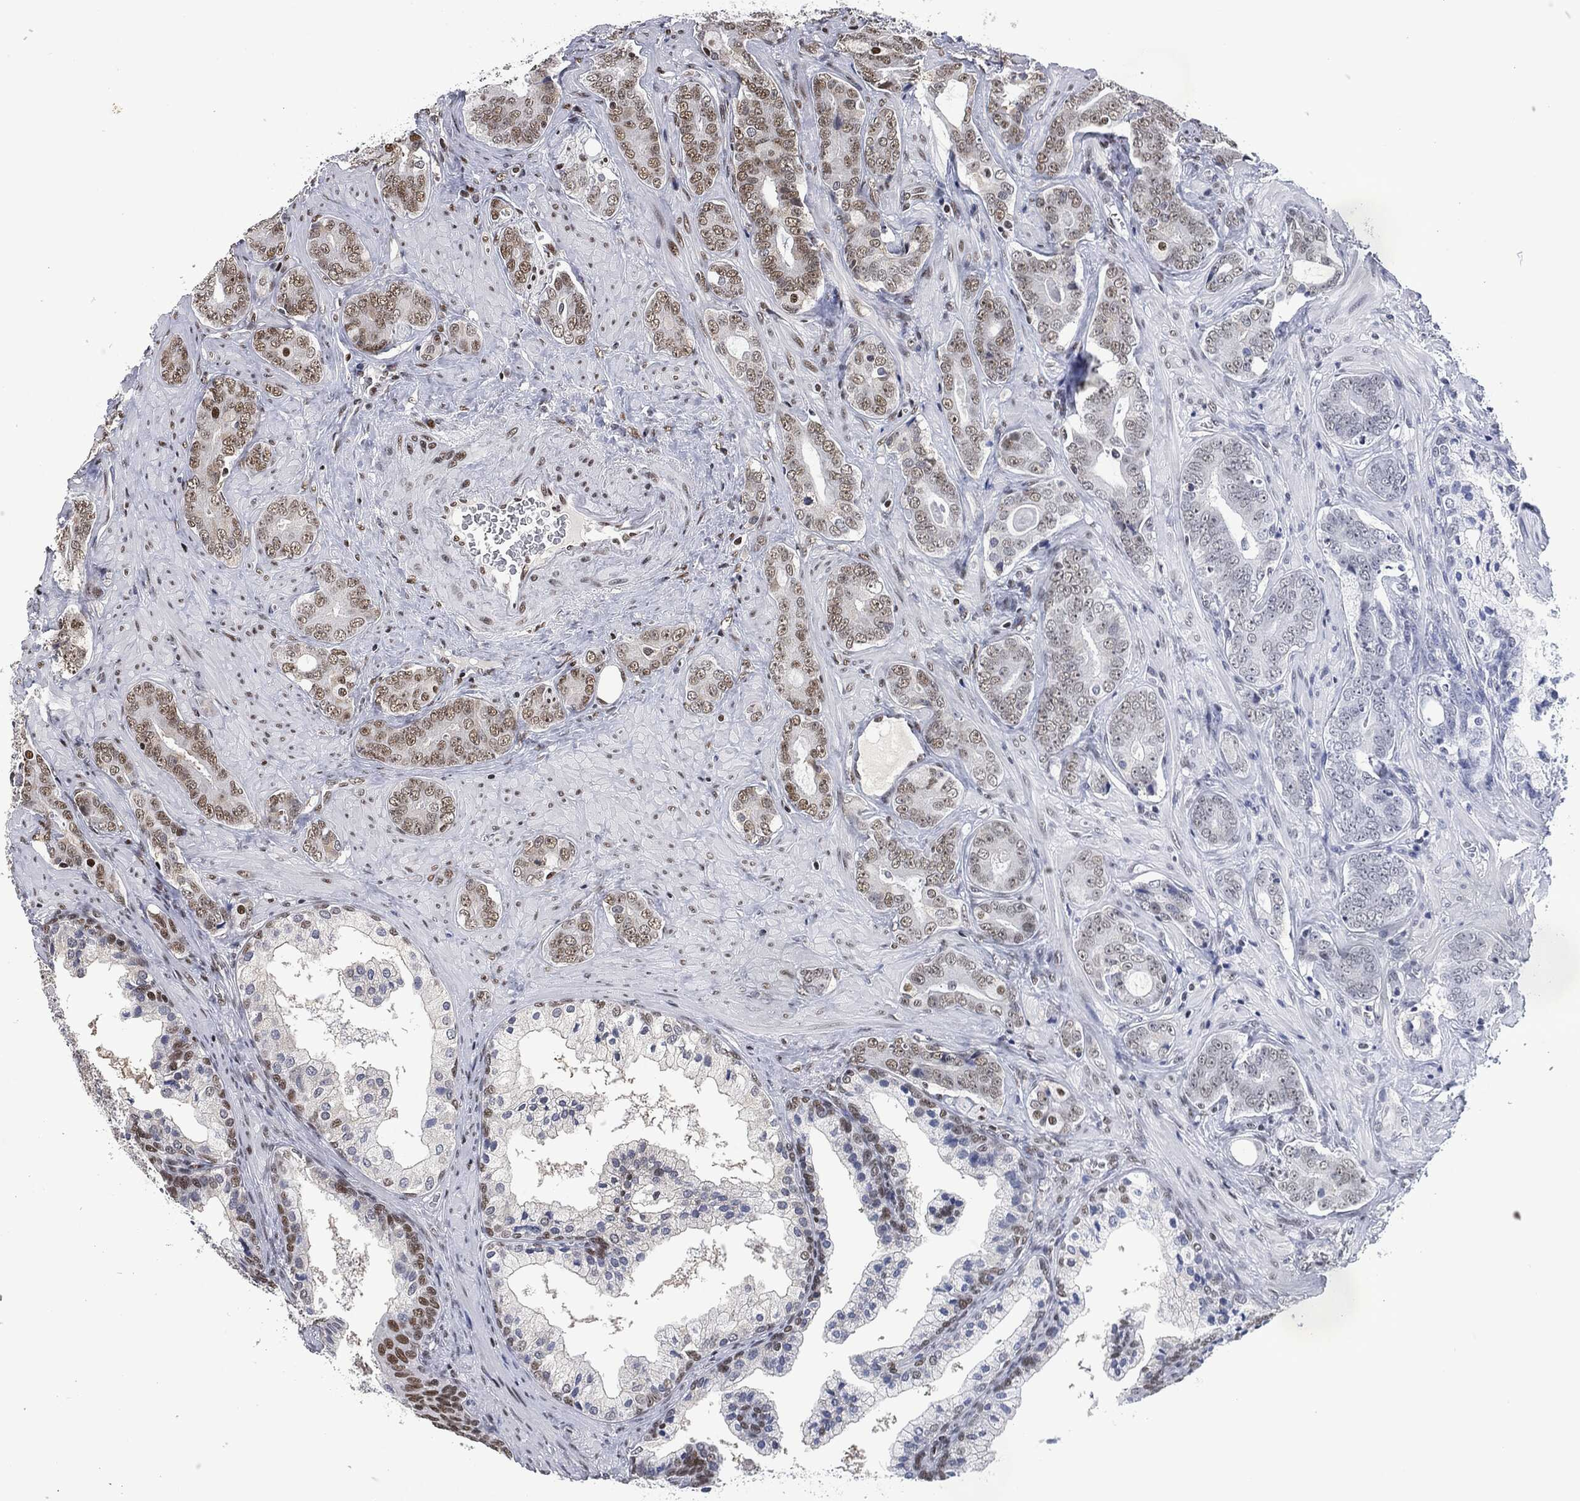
{"staining": {"intensity": "moderate", "quantity": "25%-75%", "location": "nuclear"}, "tissue": "prostate cancer", "cell_type": "Tumor cells", "image_type": "cancer", "snomed": [{"axis": "morphology", "description": "Adenocarcinoma, NOS"}, {"axis": "topography", "description": "Prostate"}], "caption": "Protein analysis of prostate cancer (adenocarcinoma) tissue displays moderate nuclear positivity in about 25%-75% of tumor cells.", "gene": "DCPS", "patient": {"sex": "male", "age": 55}}